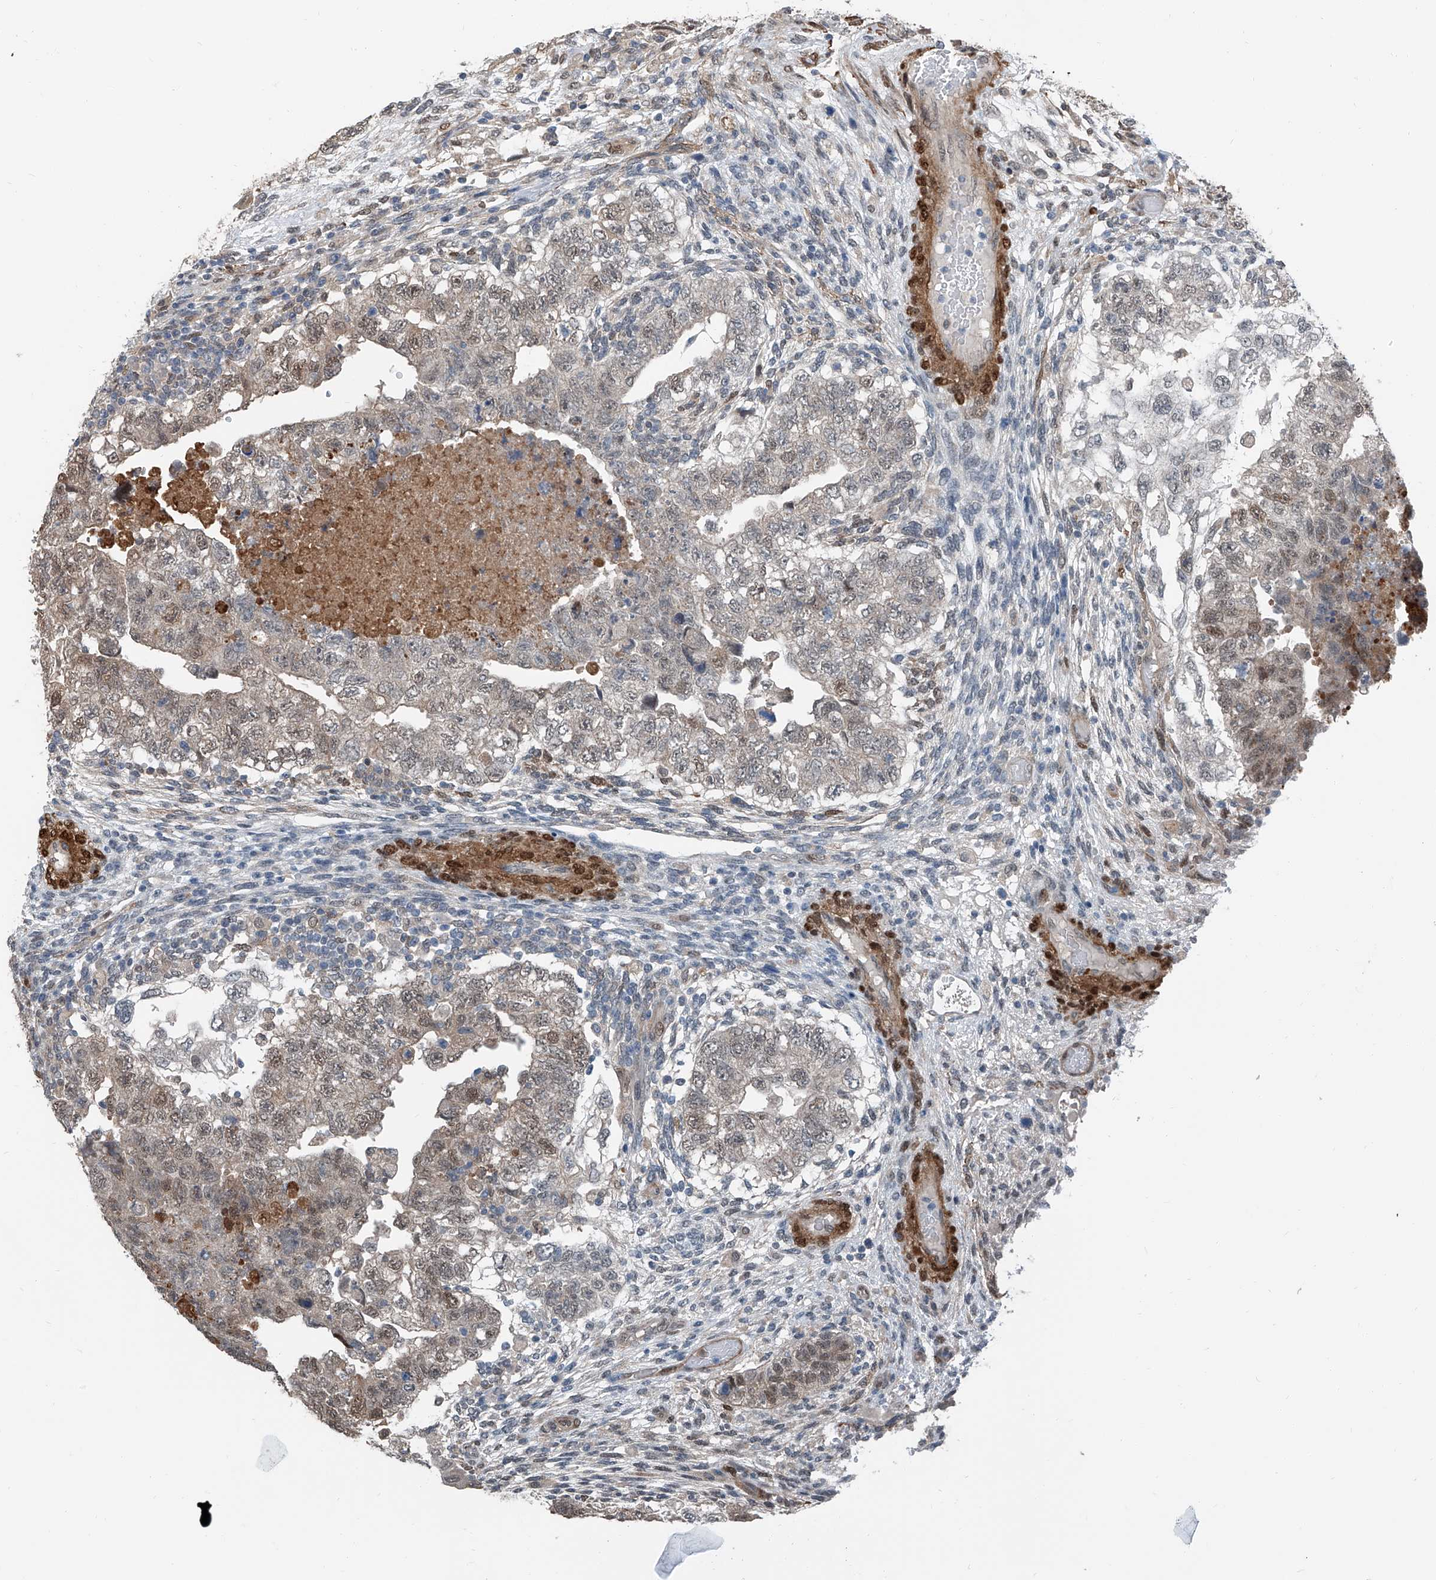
{"staining": {"intensity": "moderate", "quantity": "<25%", "location": "cytoplasmic/membranous,nuclear"}, "tissue": "testis cancer", "cell_type": "Tumor cells", "image_type": "cancer", "snomed": [{"axis": "morphology", "description": "Carcinoma, Embryonal, NOS"}, {"axis": "topography", "description": "Testis"}], "caption": "Immunohistochemistry (IHC) of embryonal carcinoma (testis) shows low levels of moderate cytoplasmic/membranous and nuclear expression in about <25% of tumor cells.", "gene": "HSPA6", "patient": {"sex": "male", "age": 36}}